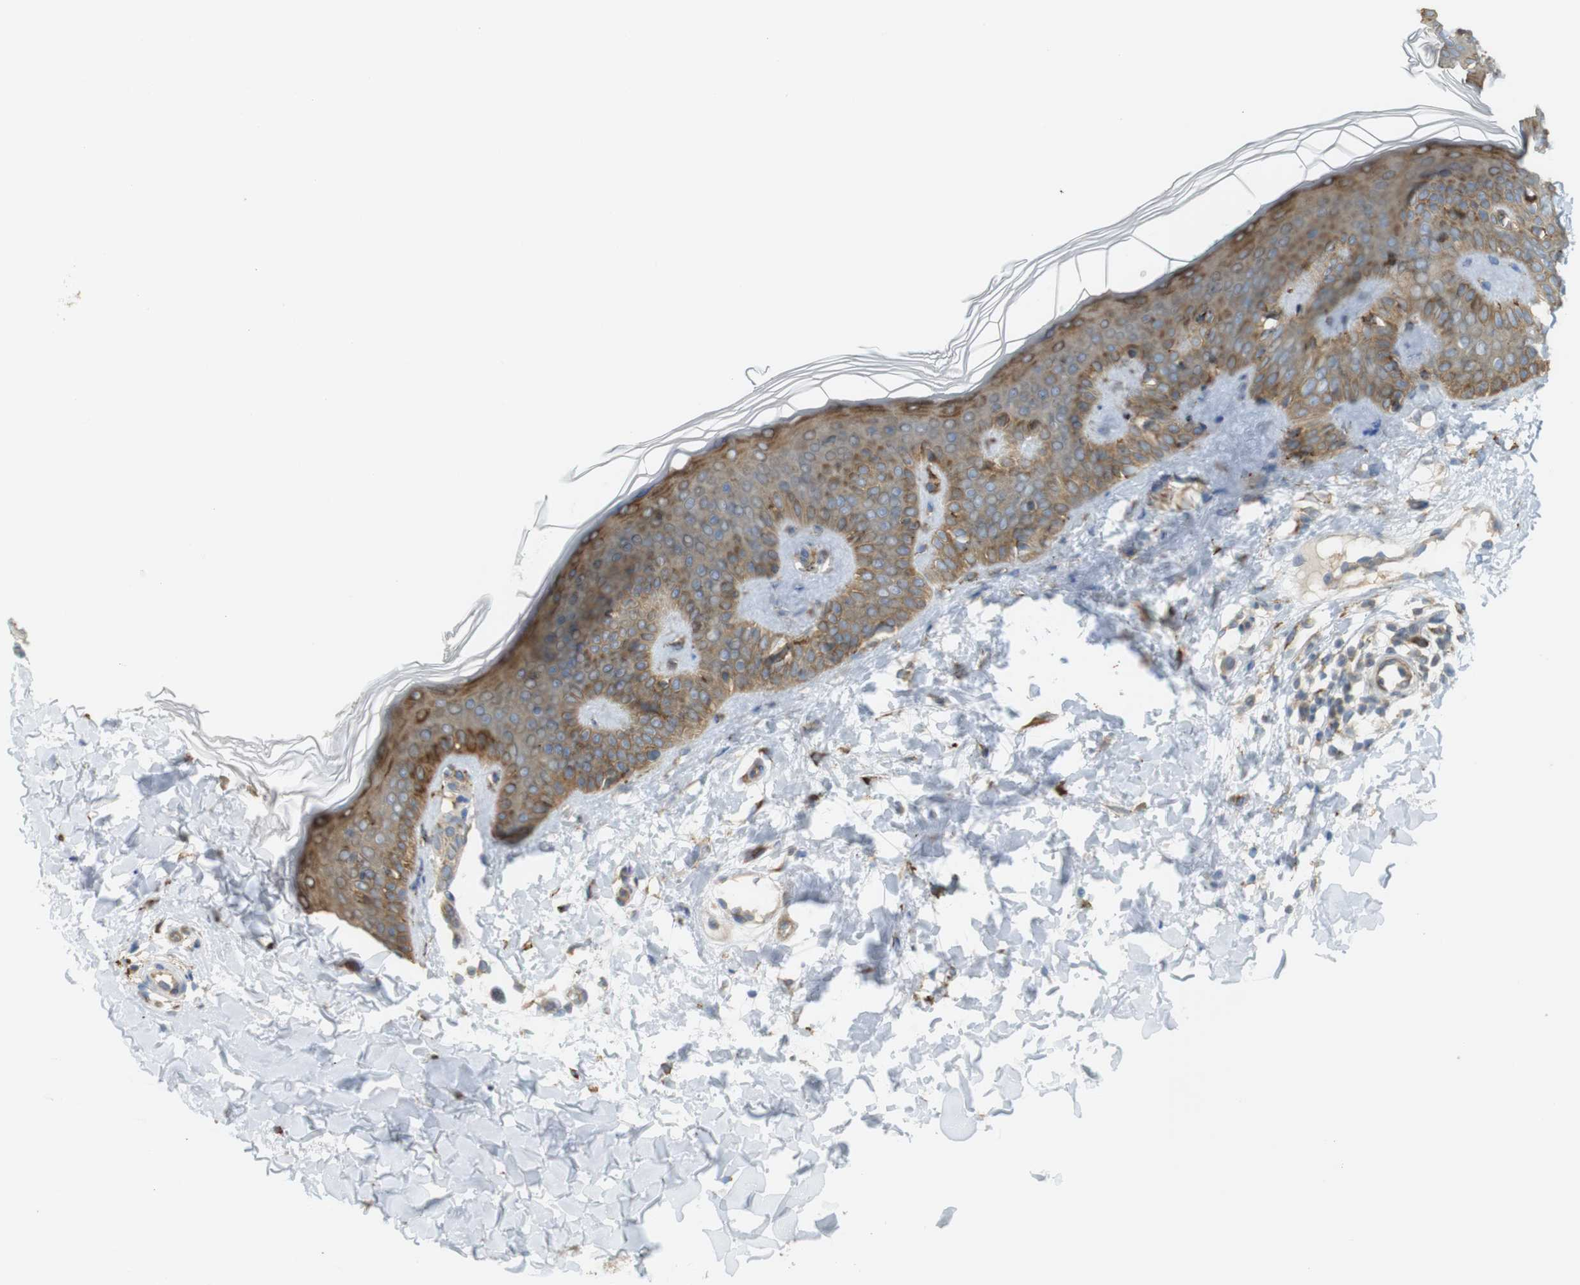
{"staining": {"intensity": "moderate", "quantity": ">75%", "location": "cytoplasmic/membranous"}, "tissue": "skin", "cell_type": "Fibroblasts", "image_type": "normal", "snomed": [{"axis": "morphology", "description": "Normal tissue, NOS"}, {"axis": "topography", "description": "Skin"}], "caption": "Skin stained with DAB (3,3'-diaminobenzidine) IHC demonstrates medium levels of moderate cytoplasmic/membranous positivity in approximately >75% of fibroblasts.", "gene": "MBOAT2", "patient": {"sex": "male", "age": 16}}